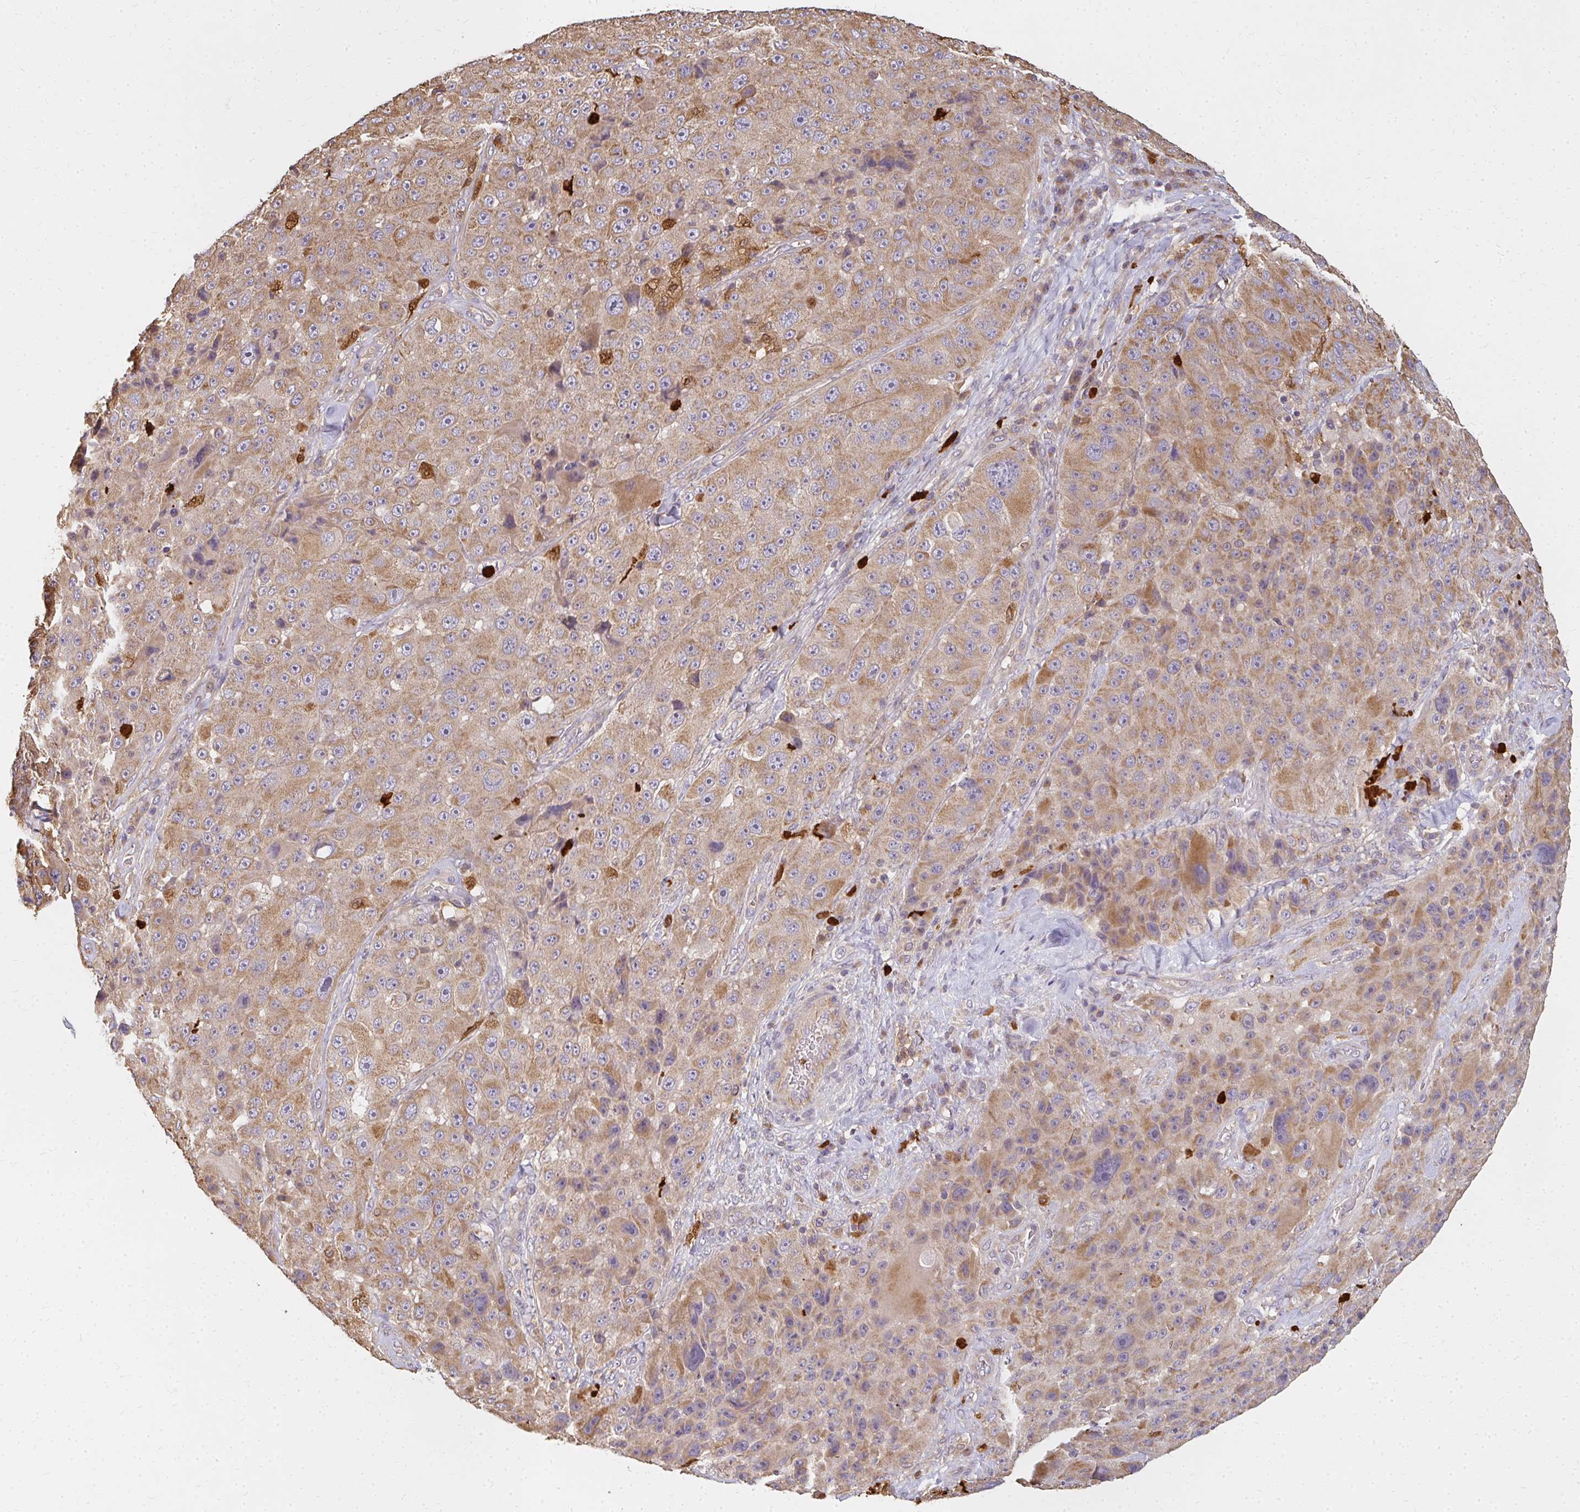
{"staining": {"intensity": "moderate", "quantity": ">75%", "location": "cytoplasmic/membranous"}, "tissue": "melanoma", "cell_type": "Tumor cells", "image_type": "cancer", "snomed": [{"axis": "morphology", "description": "Malignant melanoma, Metastatic site"}, {"axis": "topography", "description": "Lymph node"}], "caption": "Malignant melanoma (metastatic site) tissue reveals moderate cytoplasmic/membranous positivity in about >75% of tumor cells (Stains: DAB (3,3'-diaminobenzidine) in brown, nuclei in blue, Microscopy: brightfield microscopy at high magnification).", "gene": "CNTRL", "patient": {"sex": "male", "age": 62}}